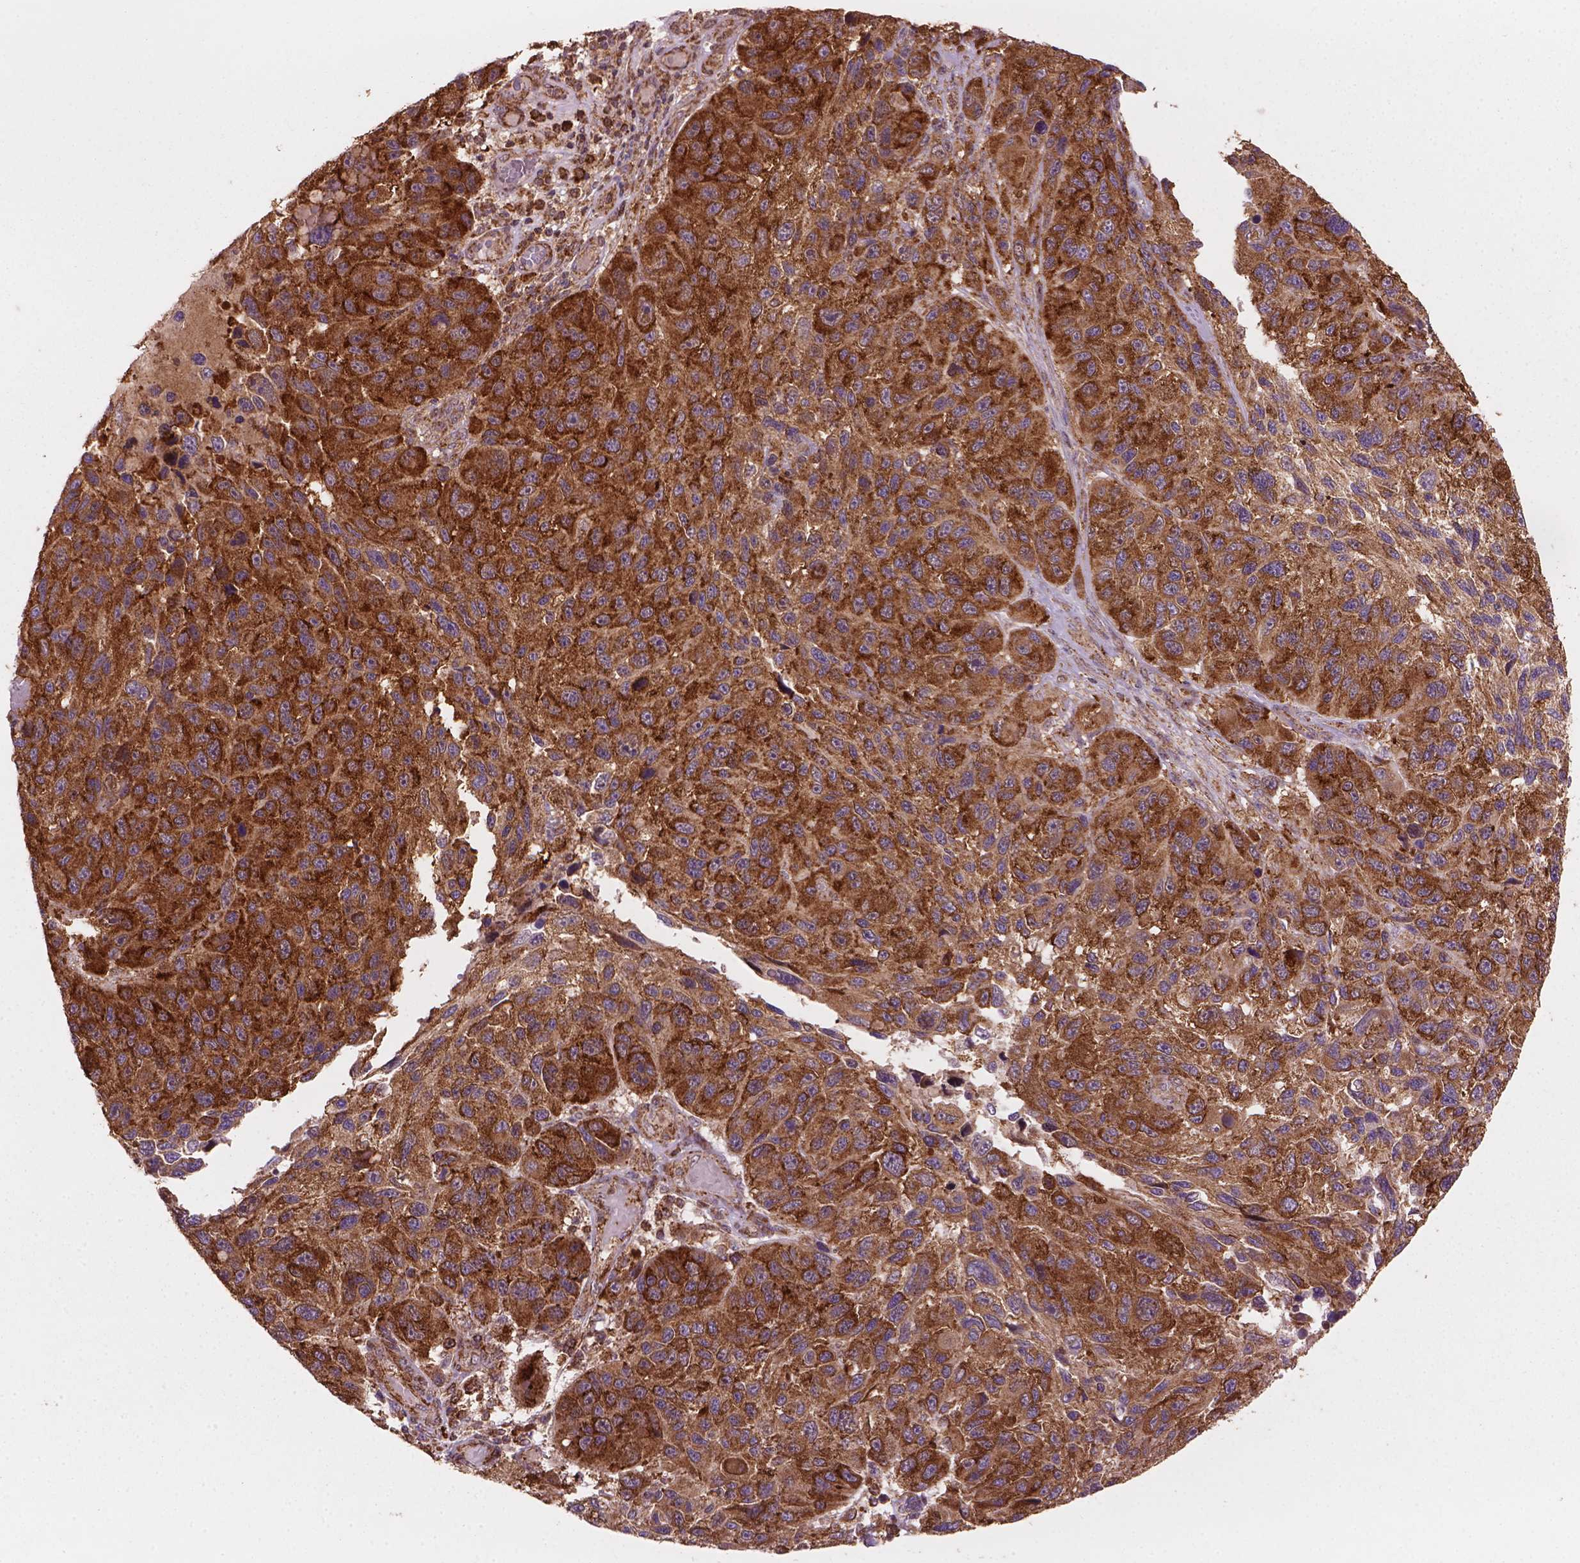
{"staining": {"intensity": "strong", "quantity": ">75%", "location": "cytoplasmic/membranous"}, "tissue": "melanoma", "cell_type": "Tumor cells", "image_type": "cancer", "snomed": [{"axis": "morphology", "description": "Malignant melanoma, NOS"}, {"axis": "topography", "description": "Skin"}], "caption": "Approximately >75% of tumor cells in malignant melanoma reveal strong cytoplasmic/membranous protein positivity as visualized by brown immunohistochemical staining.", "gene": "VARS2", "patient": {"sex": "male", "age": 53}}